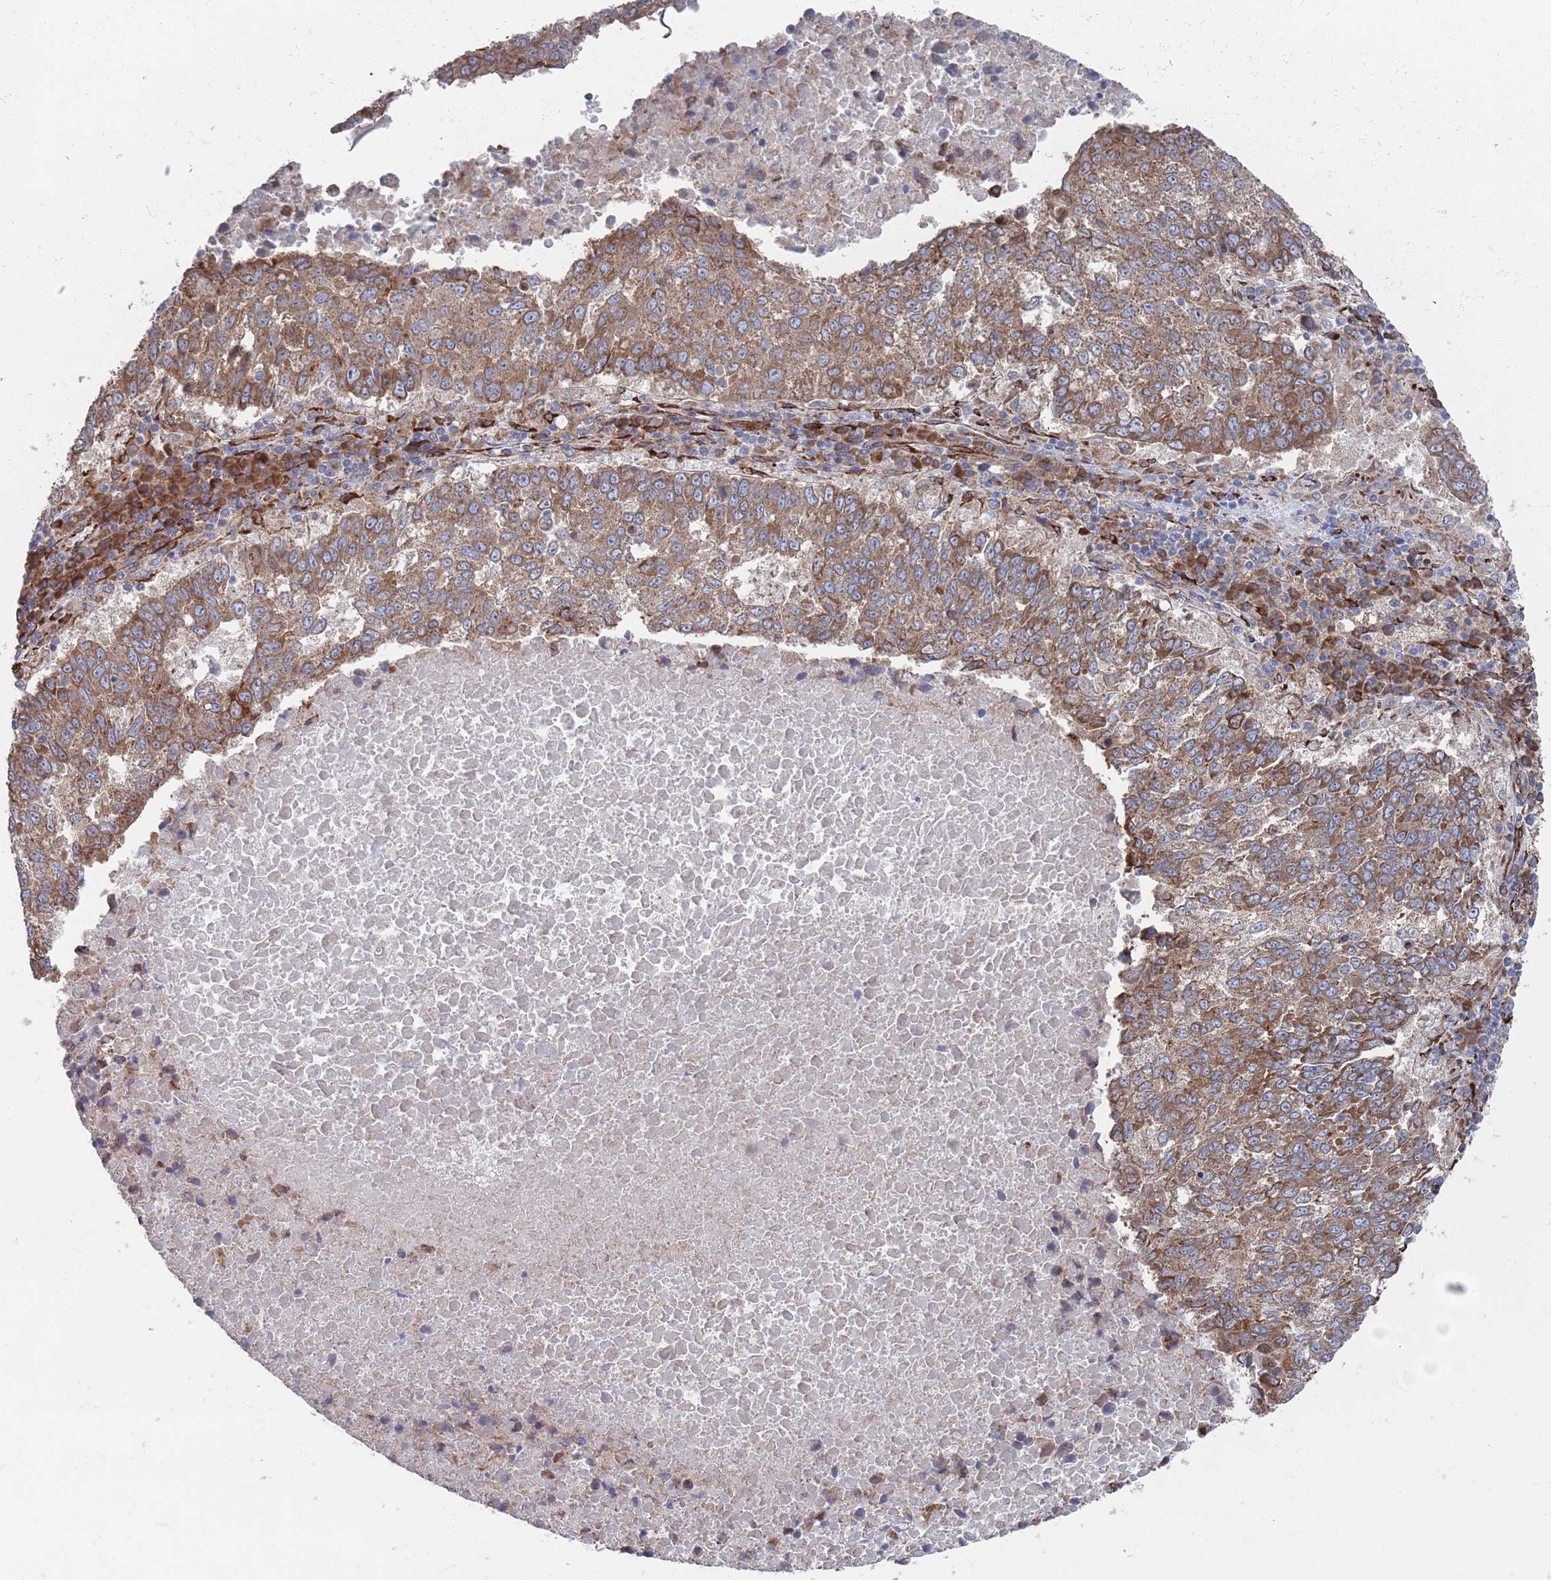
{"staining": {"intensity": "moderate", "quantity": ">75%", "location": "cytoplasmic/membranous"}, "tissue": "lung cancer", "cell_type": "Tumor cells", "image_type": "cancer", "snomed": [{"axis": "morphology", "description": "Squamous cell carcinoma, NOS"}, {"axis": "topography", "description": "Lung"}], "caption": "Immunohistochemistry image of lung cancer stained for a protein (brown), which reveals medium levels of moderate cytoplasmic/membranous expression in about >75% of tumor cells.", "gene": "CCDC106", "patient": {"sex": "male", "age": 73}}